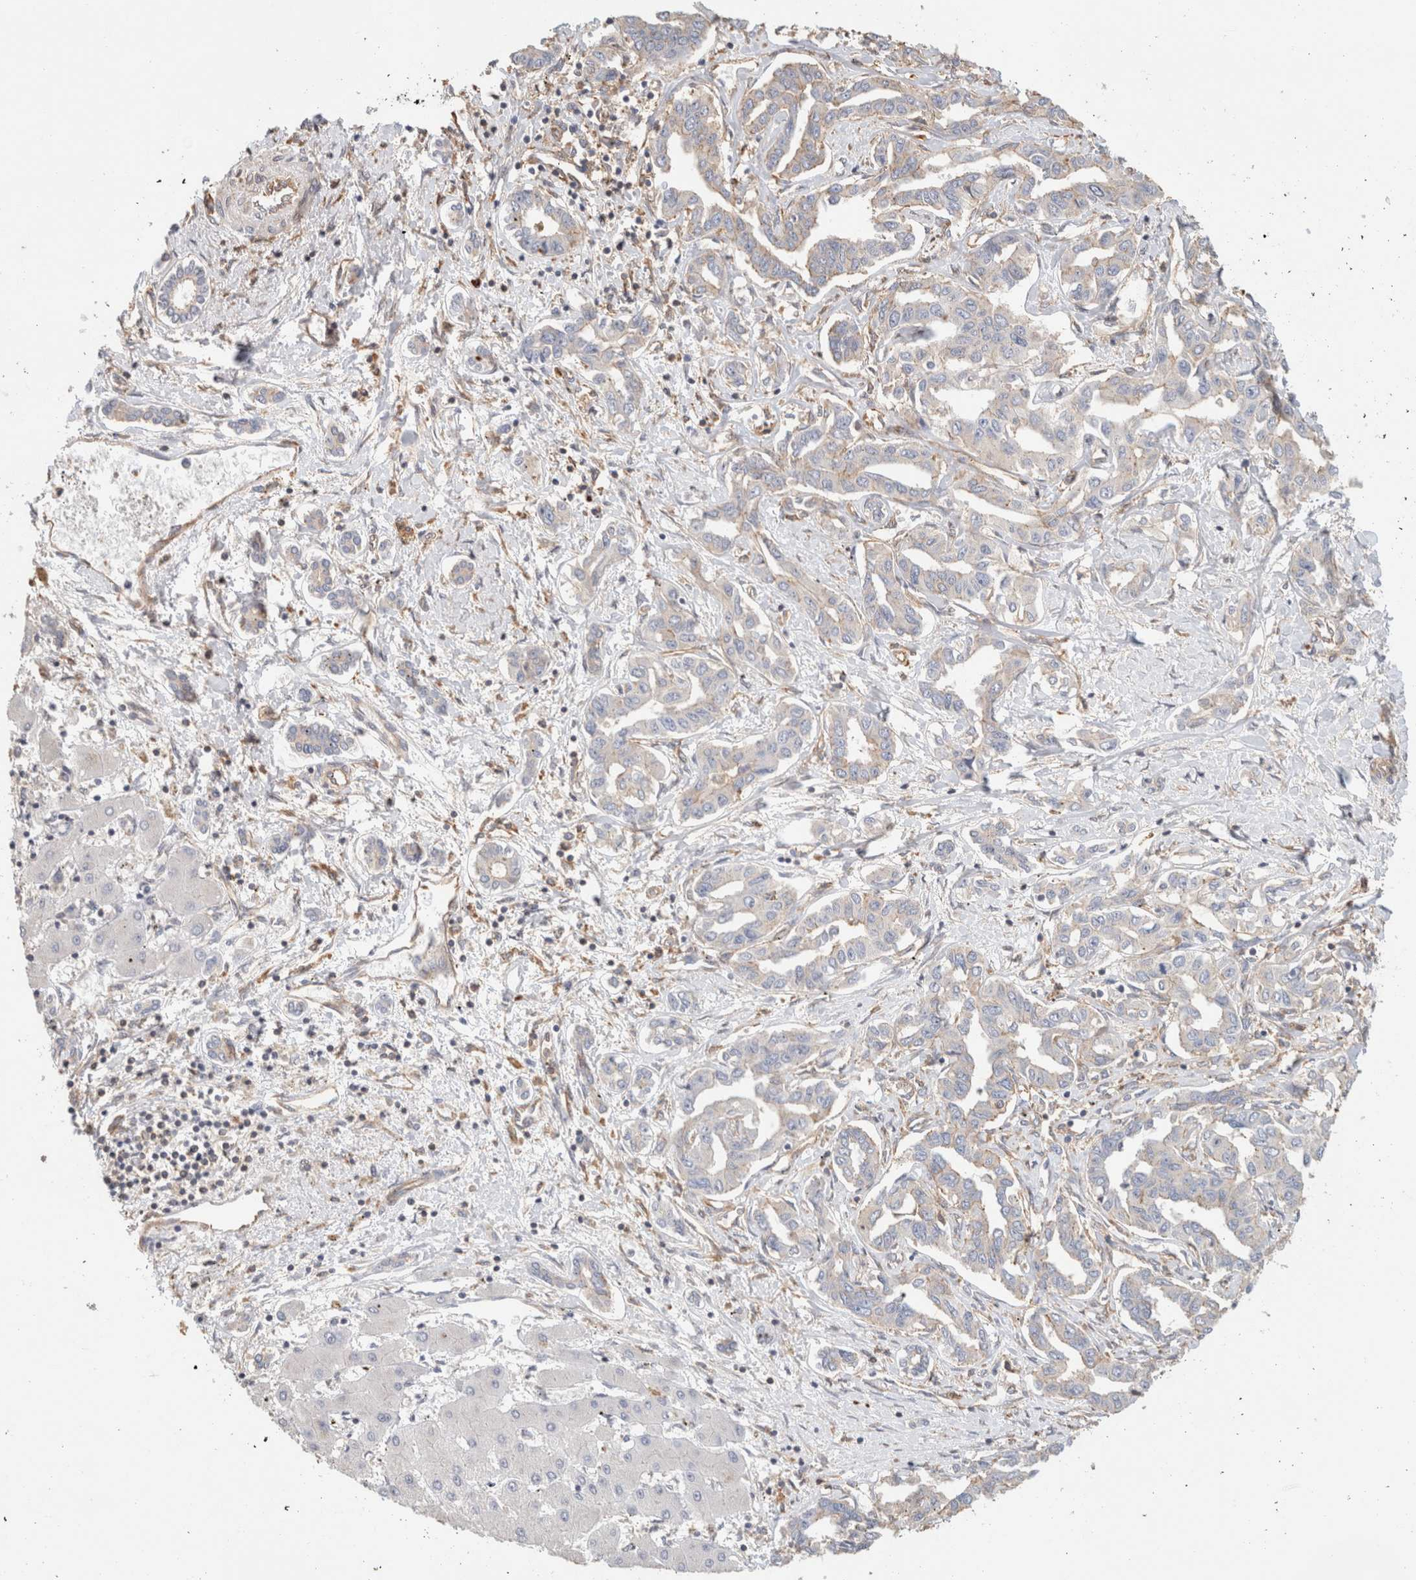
{"staining": {"intensity": "weak", "quantity": "<25%", "location": "cytoplasmic/membranous"}, "tissue": "liver cancer", "cell_type": "Tumor cells", "image_type": "cancer", "snomed": [{"axis": "morphology", "description": "Cholangiocarcinoma"}, {"axis": "topography", "description": "Liver"}], "caption": "Tumor cells are negative for protein expression in human liver cancer (cholangiocarcinoma).", "gene": "CFAP418", "patient": {"sex": "male", "age": 59}}